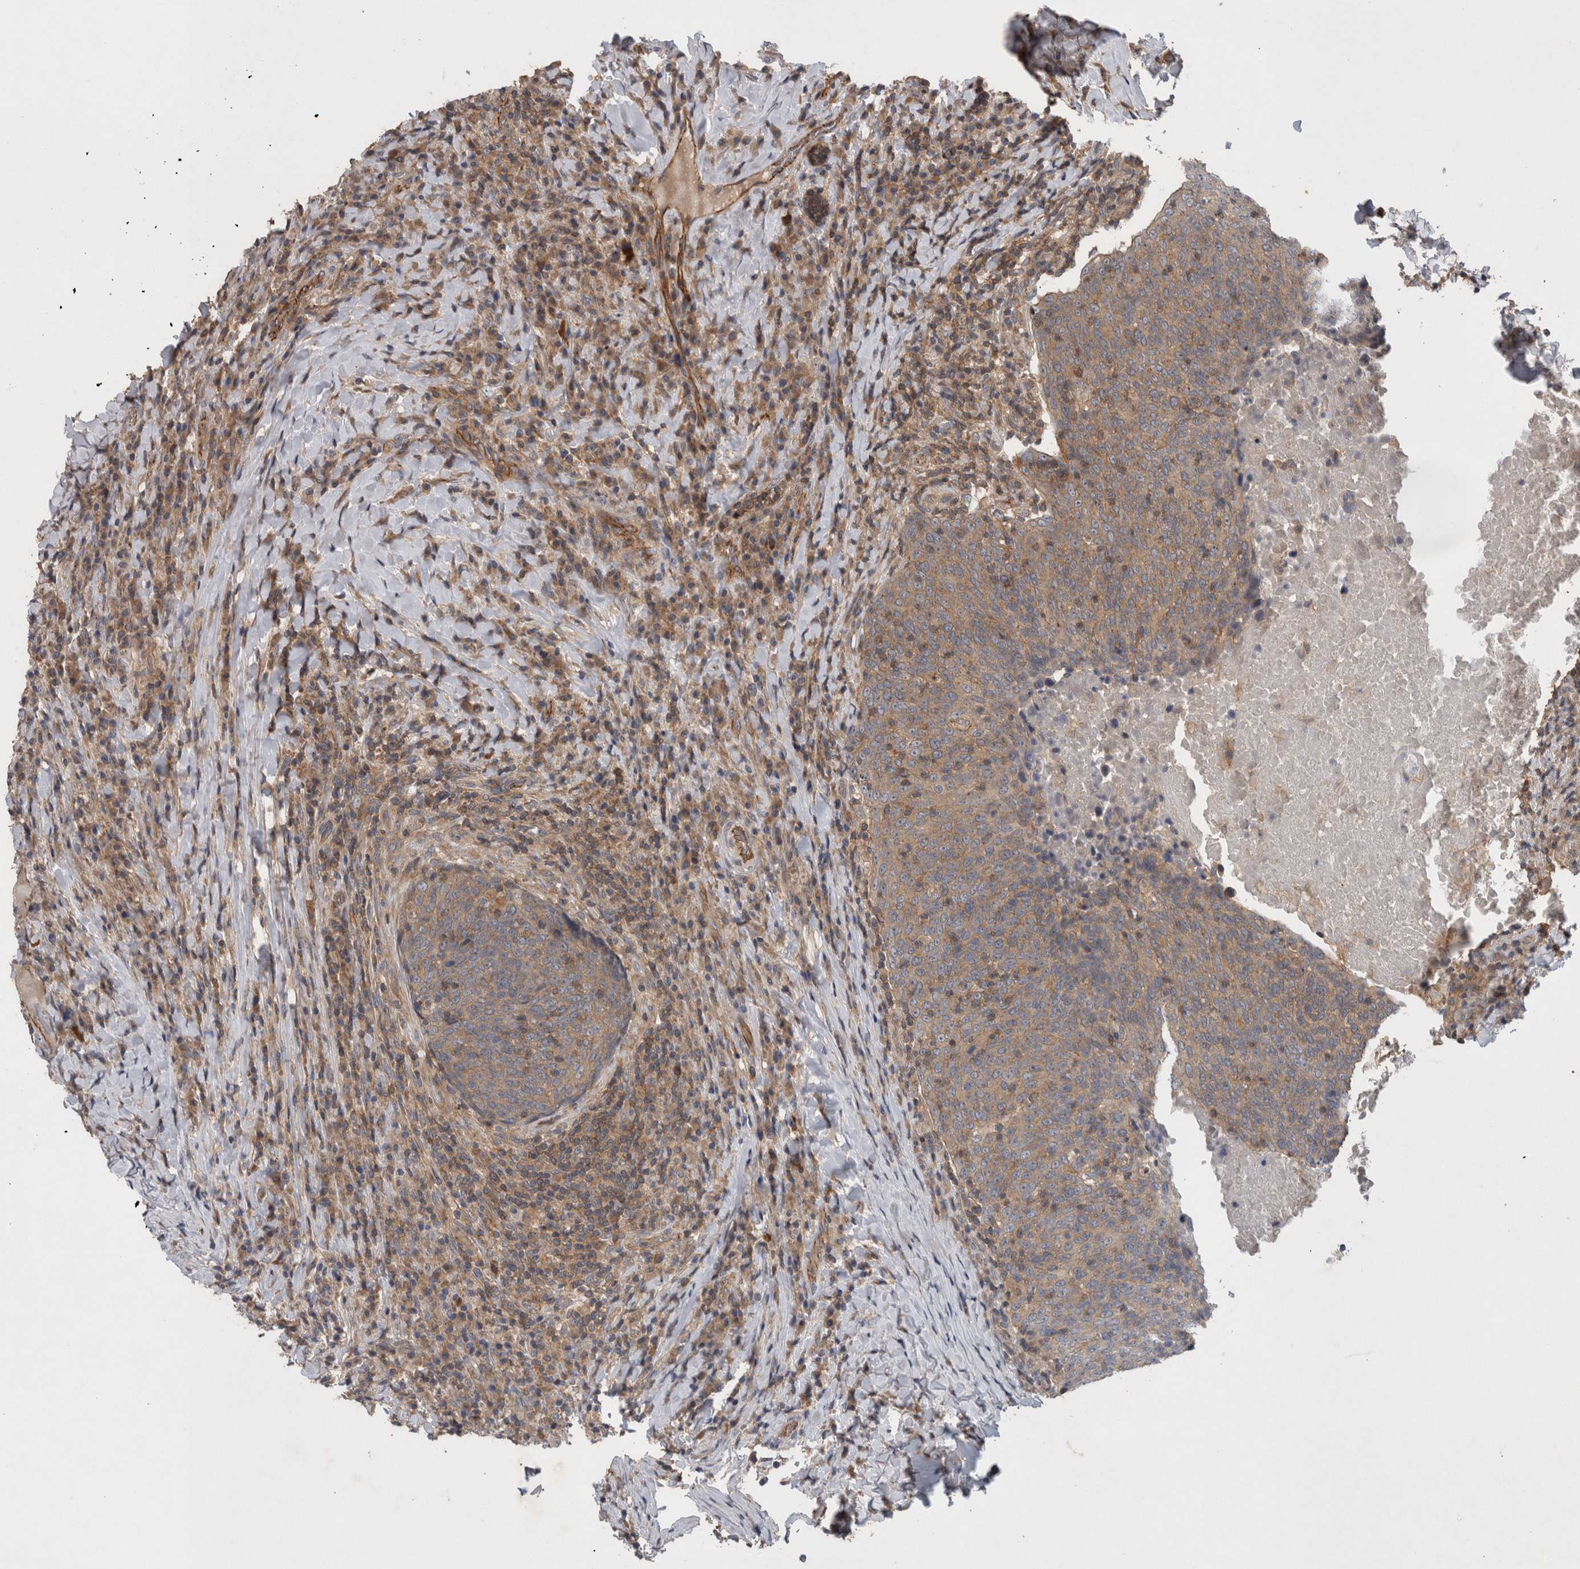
{"staining": {"intensity": "weak", "quantity": ">75%", "location": "cytoplasmic/membranous"}, "tissue": "head and neck cancer", "cell_type": "Tumor cells", "image_type": "cancer", "snomed": [{"axis": "morphology", "description": "Squamous cell carcinoma, NOS"}, {"axis": "morphology", "description": "Squamous cell carcinoma, metastatic, NOS"}, {"axis": "topography", "description": "Lymph node"}, {"axis": "topography", "description": "Head-Neck"}], "caption": "Tumor cells demonstrate weak cytoplasmic/membranous expression in approximately >75% of cells in head and neck cancer (metastatic squamous cell carcinoma).", "gene": "SCARA5", "patient": {"sex": "male", "age": 62}}